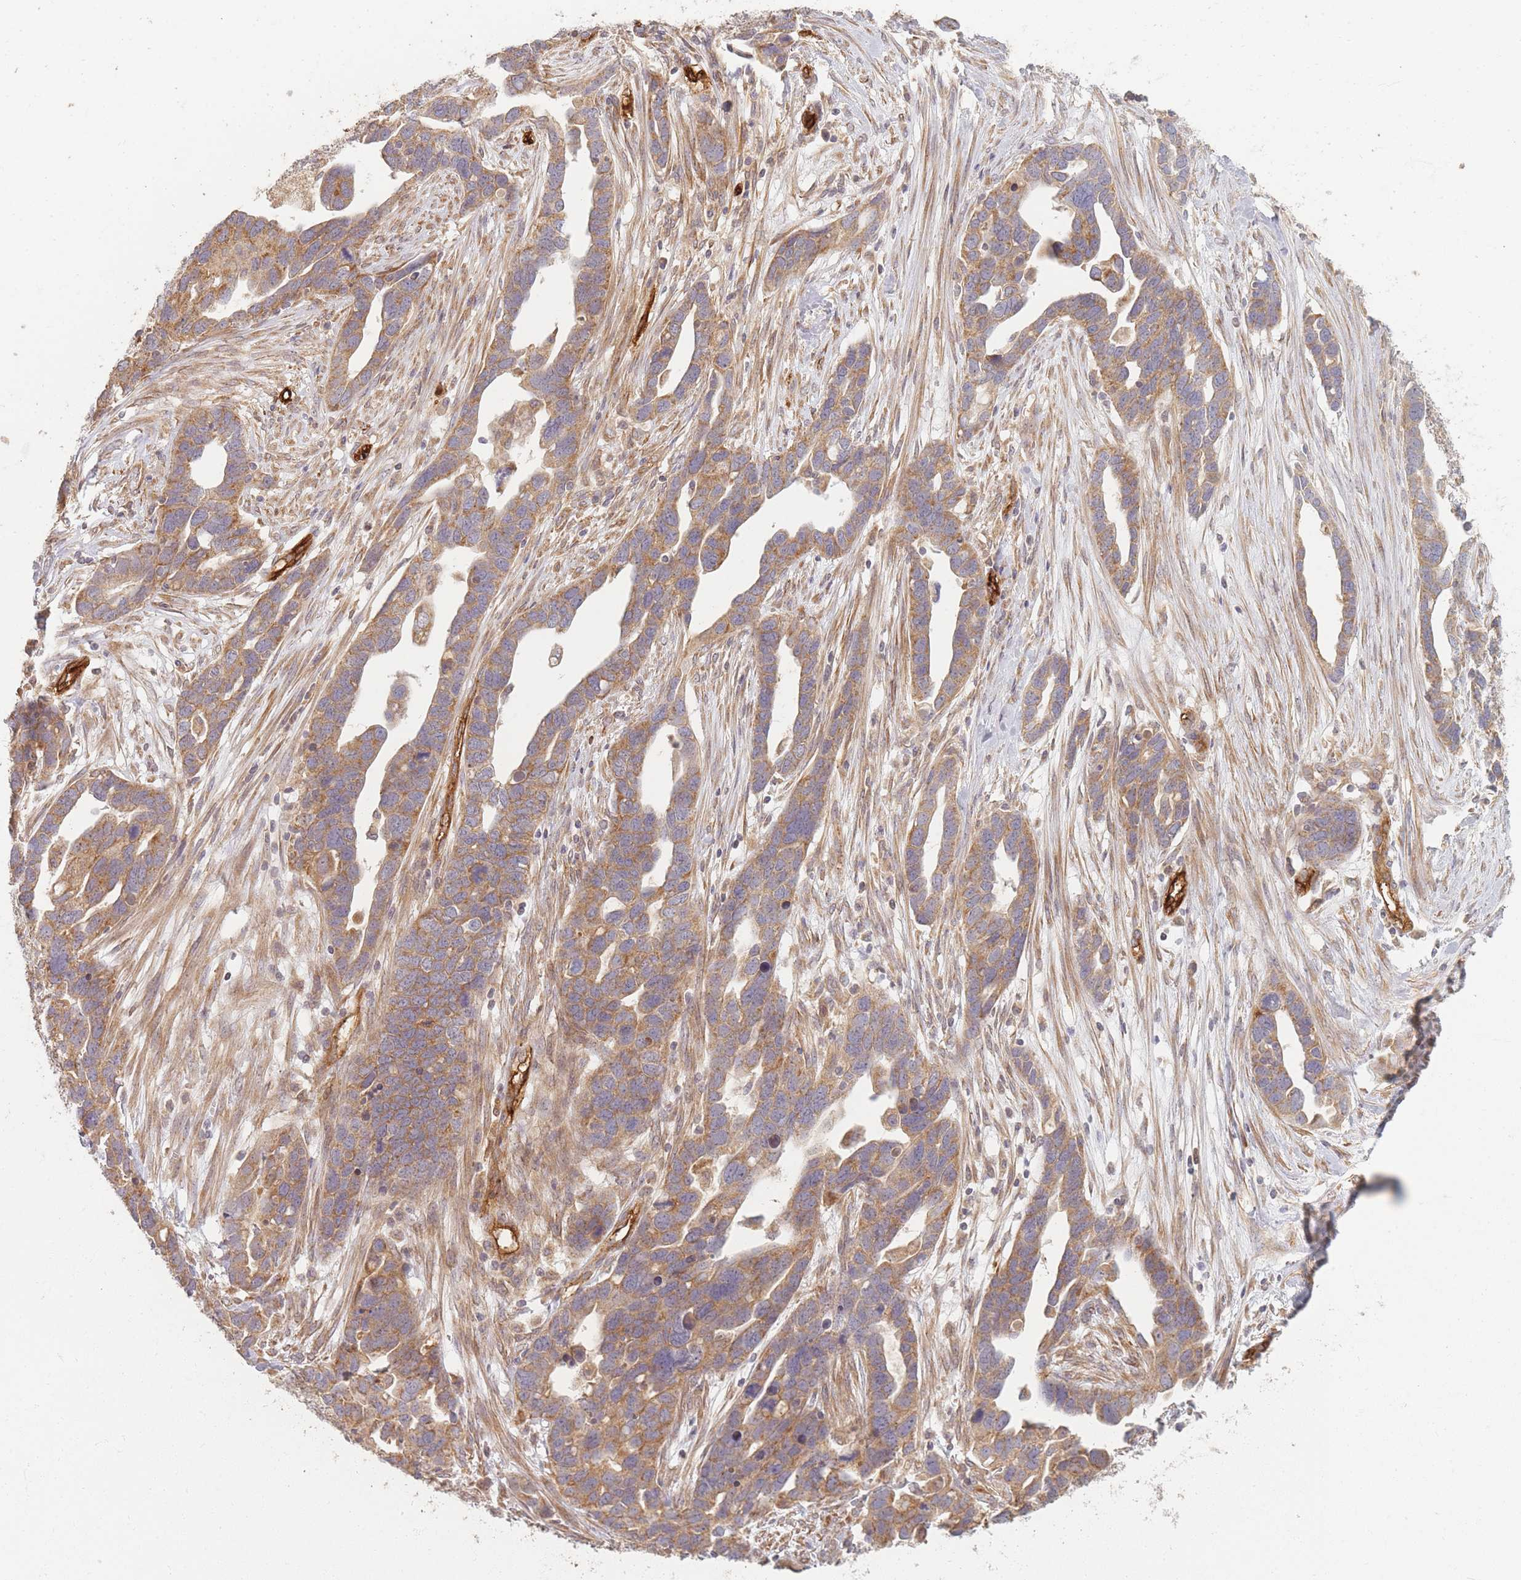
{"staining": {"intensity": "moderate", "quantity": ">75%", "location": "cytoplasmic/membranous"}, "tissue": "ovarian cancer", "cell_type": "Tumor cells", "image_type": "cancer", "snomed": [{"axis": "morphology", "description": "Cystadenocarcinoma, serous, NOS"}, {"axis": "topography", "description": "Ovary"}], "caption": "Serous cystadenocarcinoma (ovarian) stained with DAB (3,3'-diaminobenzidine) IHC exhibits medium levels of moderate cytoplasmic/membranous staining in about >75% of tumor cells.", "gene": "MRPS6", "patient": {"sex": "female", "age": 54}}